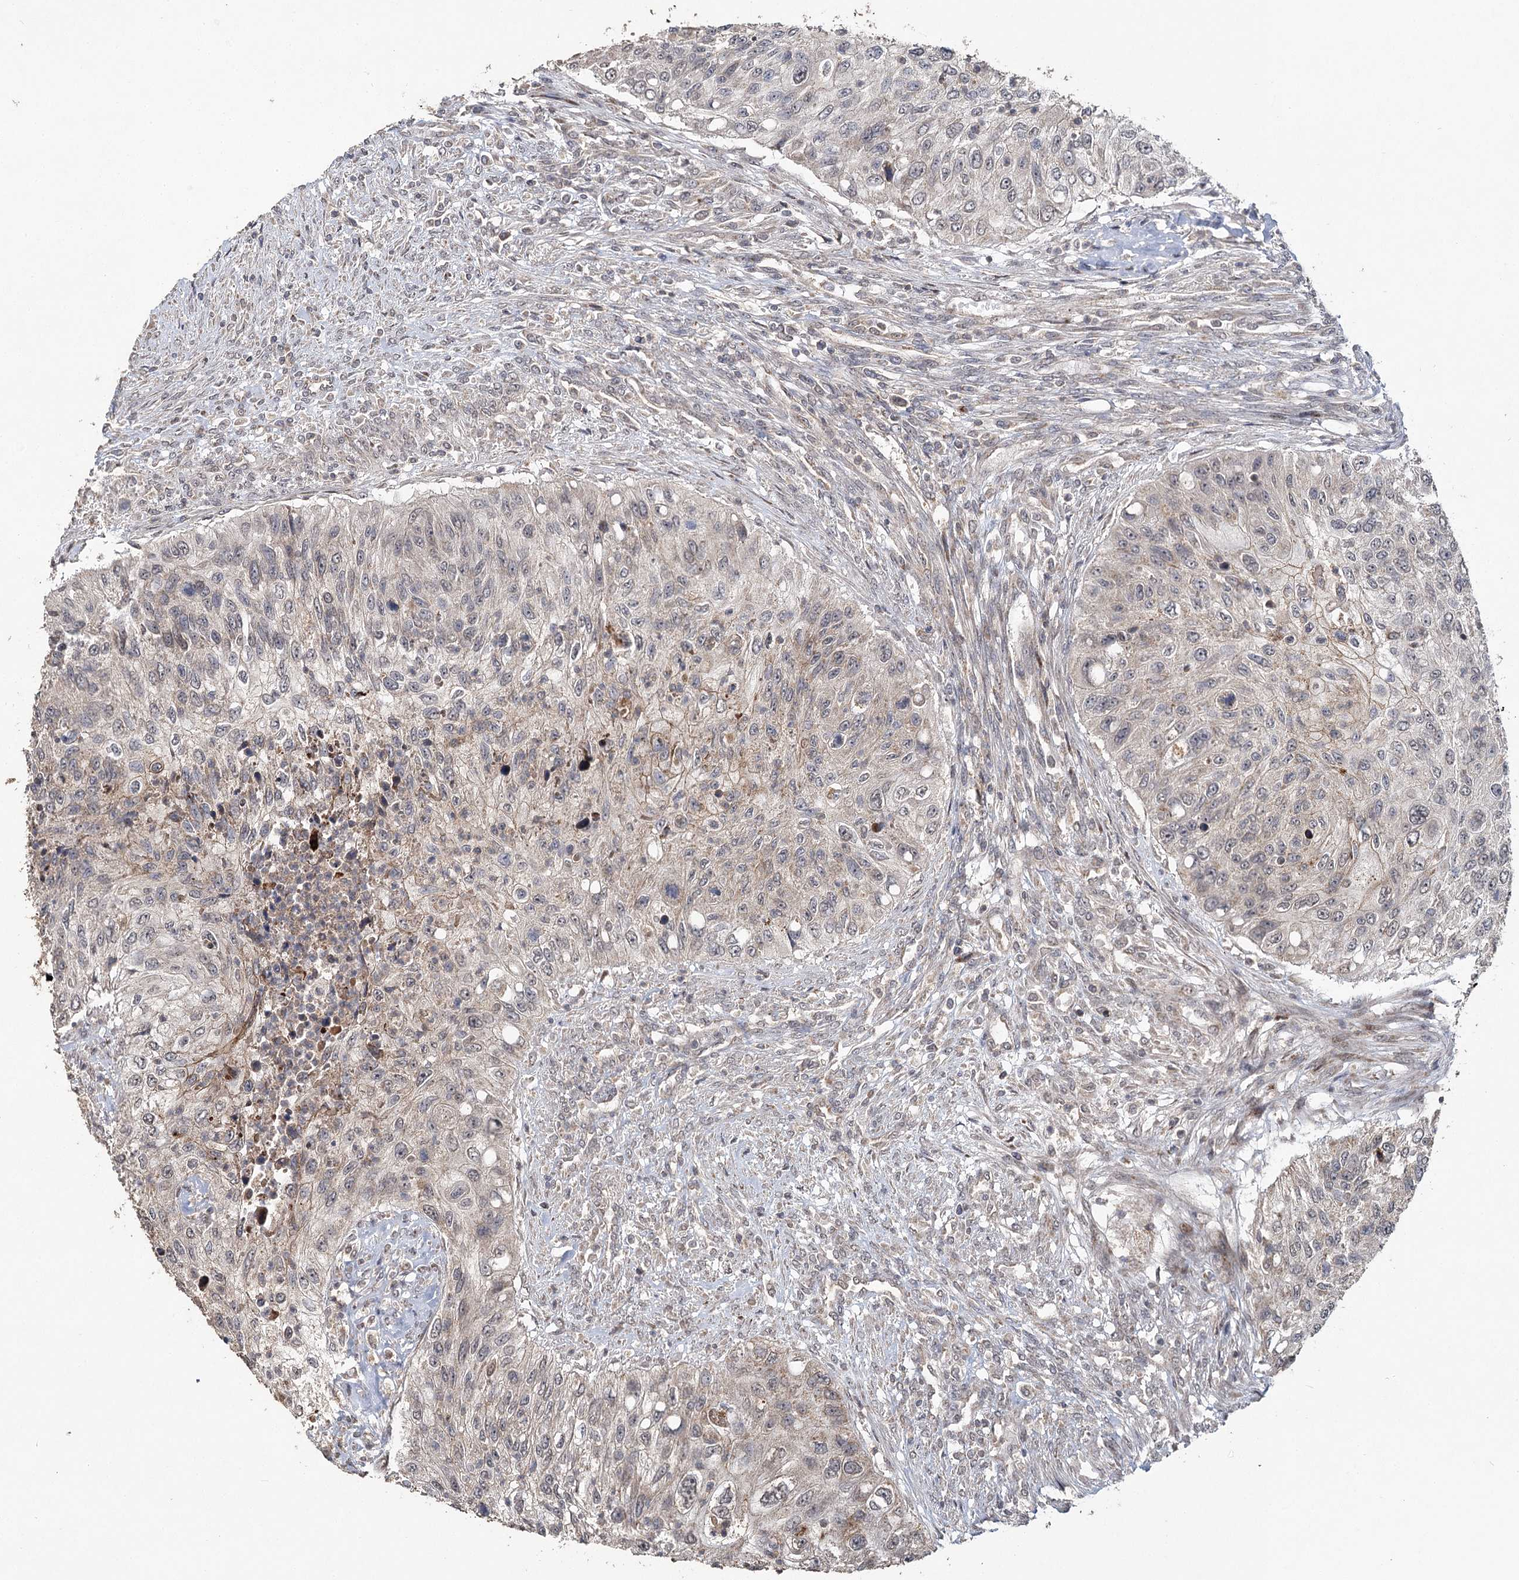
{"staining": {"intensity": "weak", "quantity": "<25%", "location": "cytoplasmic/membranous"}, "tissue": "urothelial cancer", "cell_type": "Tumor cells", "image_type": "cancer", "snomed": [{"axis": "morphology", "description": "Urothelial carcinoma, High grade"}, {"axis": "topography", "description": "Urinary bladder"}], "caption": "Histopathology image shows no protein positivity in tumor cells of urothelial cancer tissue.", "gene": "ZNRF3", "patient": {"sex": "female", "age": 60}}